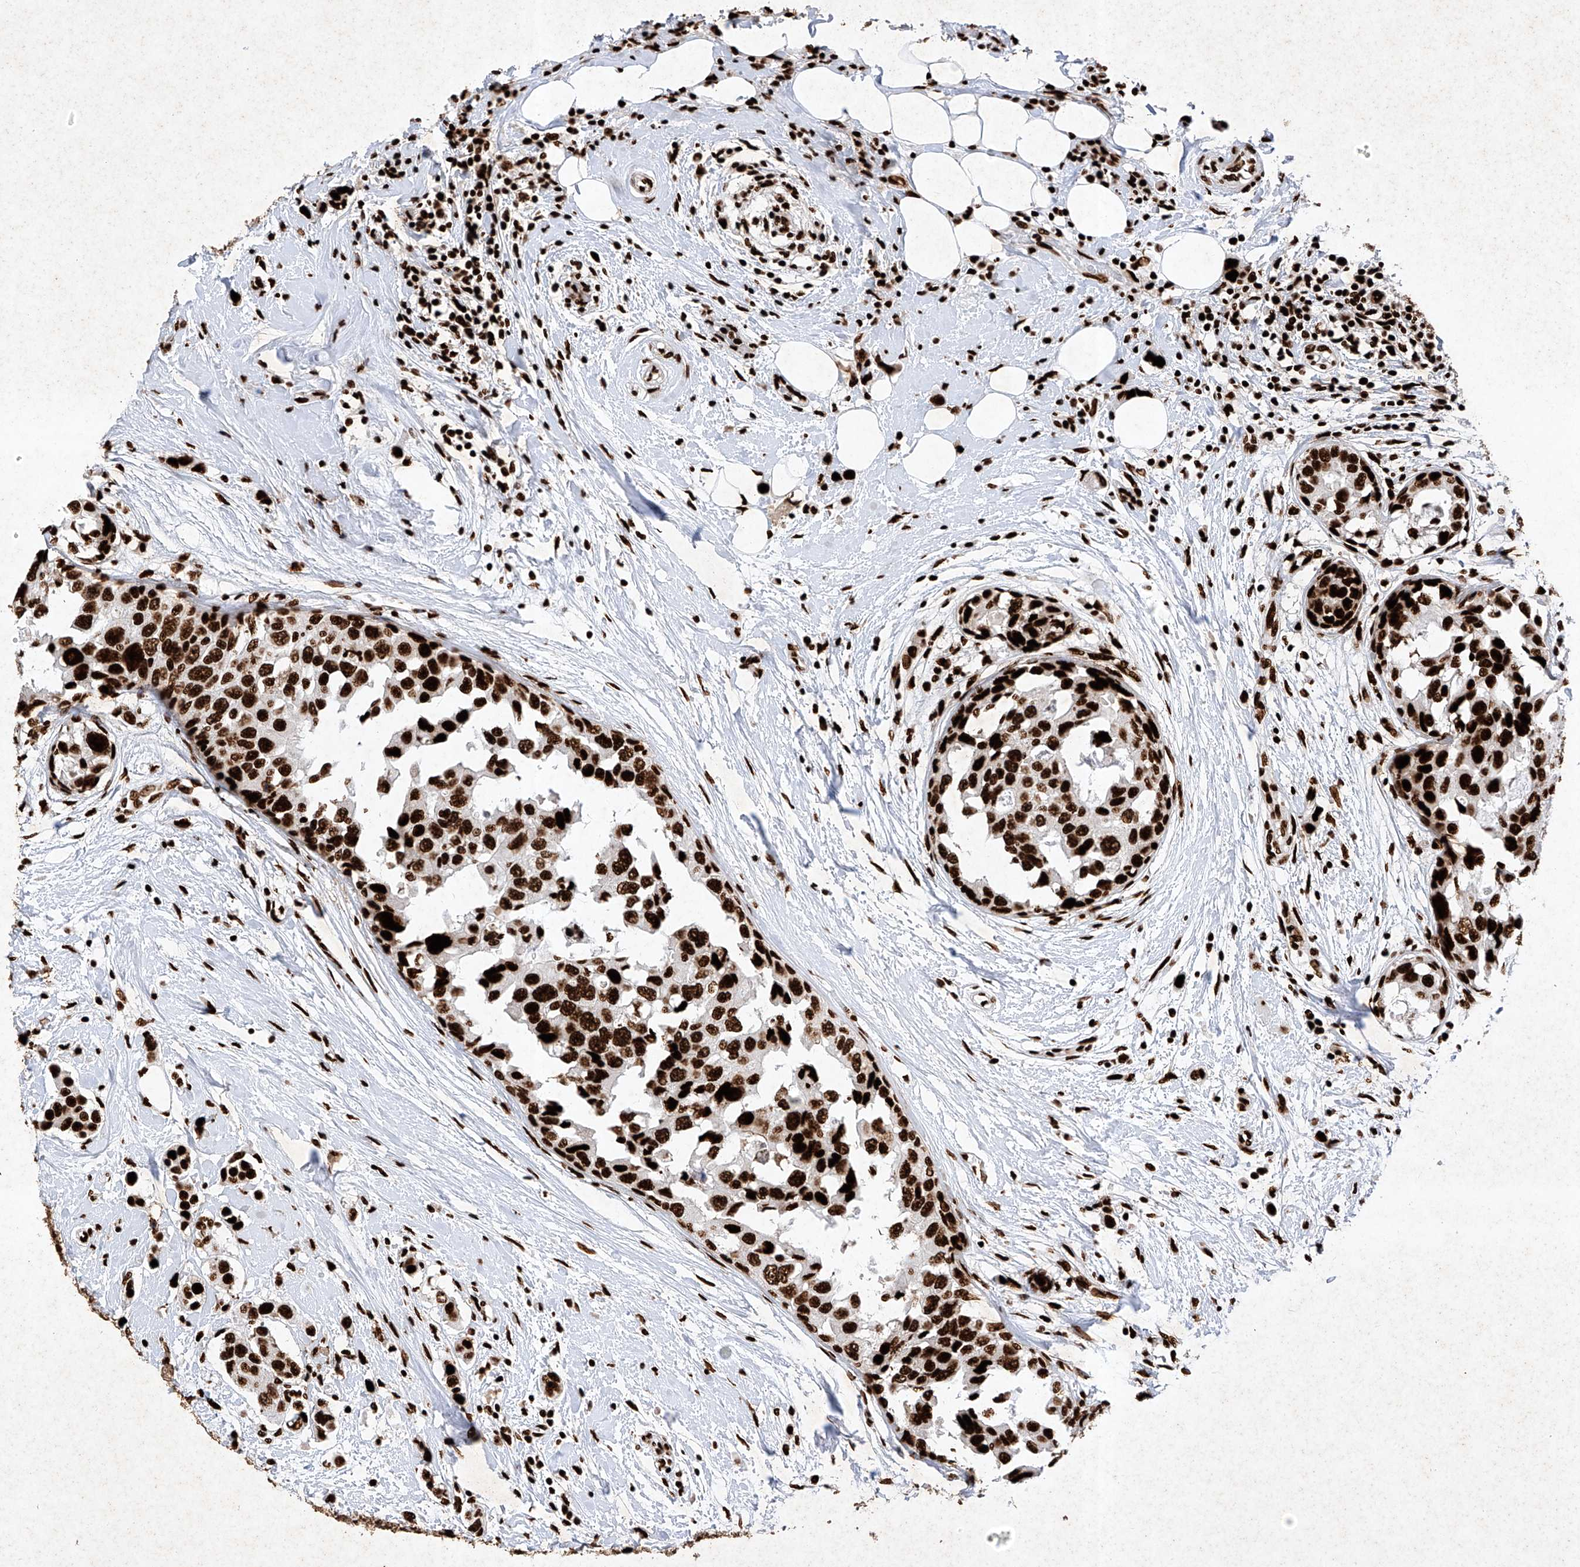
{"staining": {"intensity": "strong", "quantity": ">75%", "location": "nuclear"}, "tissue": "breast cancer", "cell_type": "Tumor cells", "image_type": "cancer", "snomed": [{"axis": "morphology", "description": "Normal tissue, NOS"}, {"axis": "morphology", "description": "Duct carcinoma"}, {"axis": "topography", "description": "Breast"}], "caption": "Breast cancer tissue demonstrates strong nuclear positivity in about >75% of tumor cells, visualized by immunohistochemistry. (IHC, brightfield microscopy, high magnification).", "gene": "SRSF6", "patient": {"sex": "female", "age": 50}}